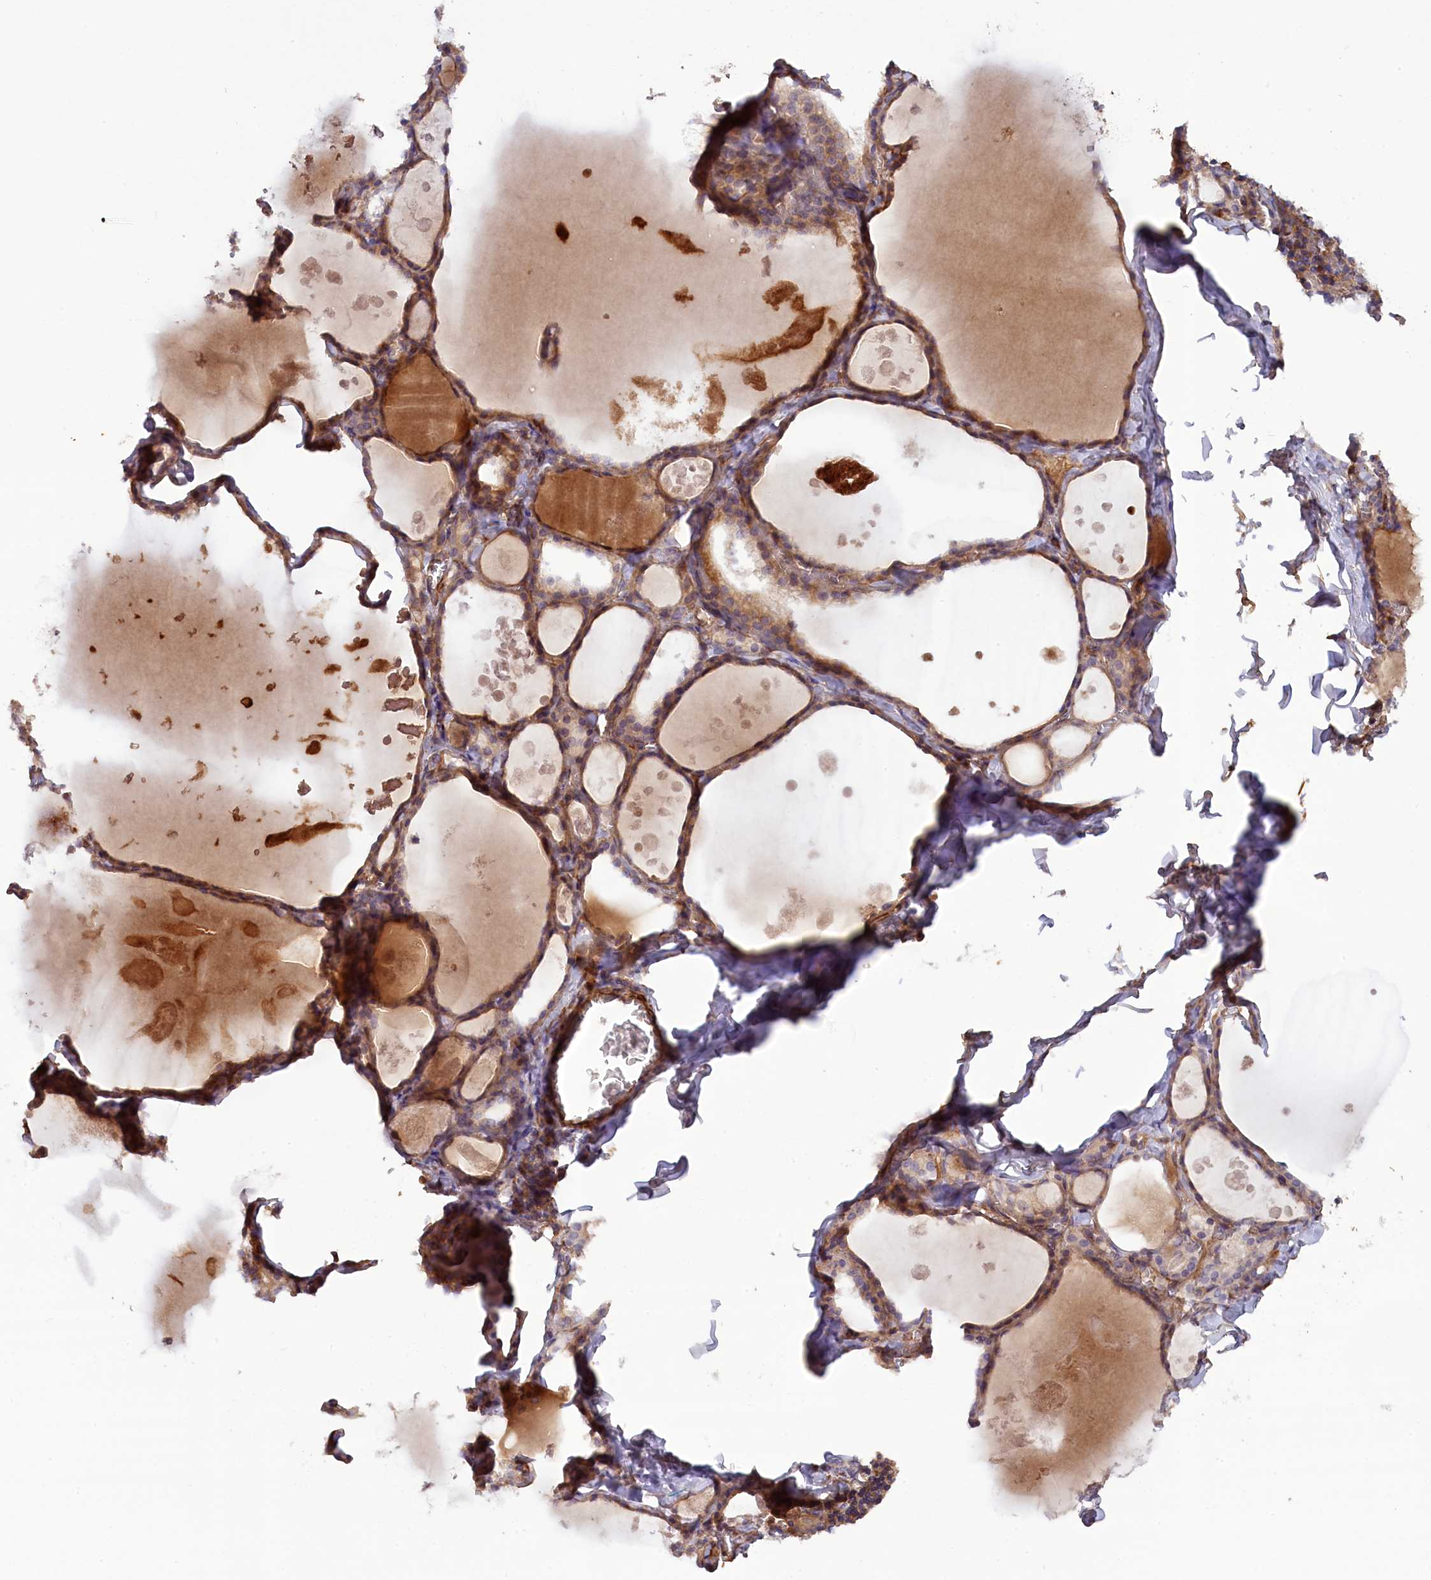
{"staining": {"intensity": "weak", "quantity": "25%-75%", "location": "cytoplasmic/membranous"}, "tissue": "thyroid gland", "cell_type": "Glandular cells", "image_type": "normal", "snomed": [{"axis": "morphology", "description": "Normal tissue, NOS"}, {"axis": "topography", "description": "Thyroid gland"}], "caption": "Approximately 25%-75% of glandular cells in benign thyroid gland exhibit weak cytoplasmic/membranous protein positivity as visualized by brown immunohistochemical staining.", "gene": "FUZ", "patient": {"sex": "male", "age": 56}}